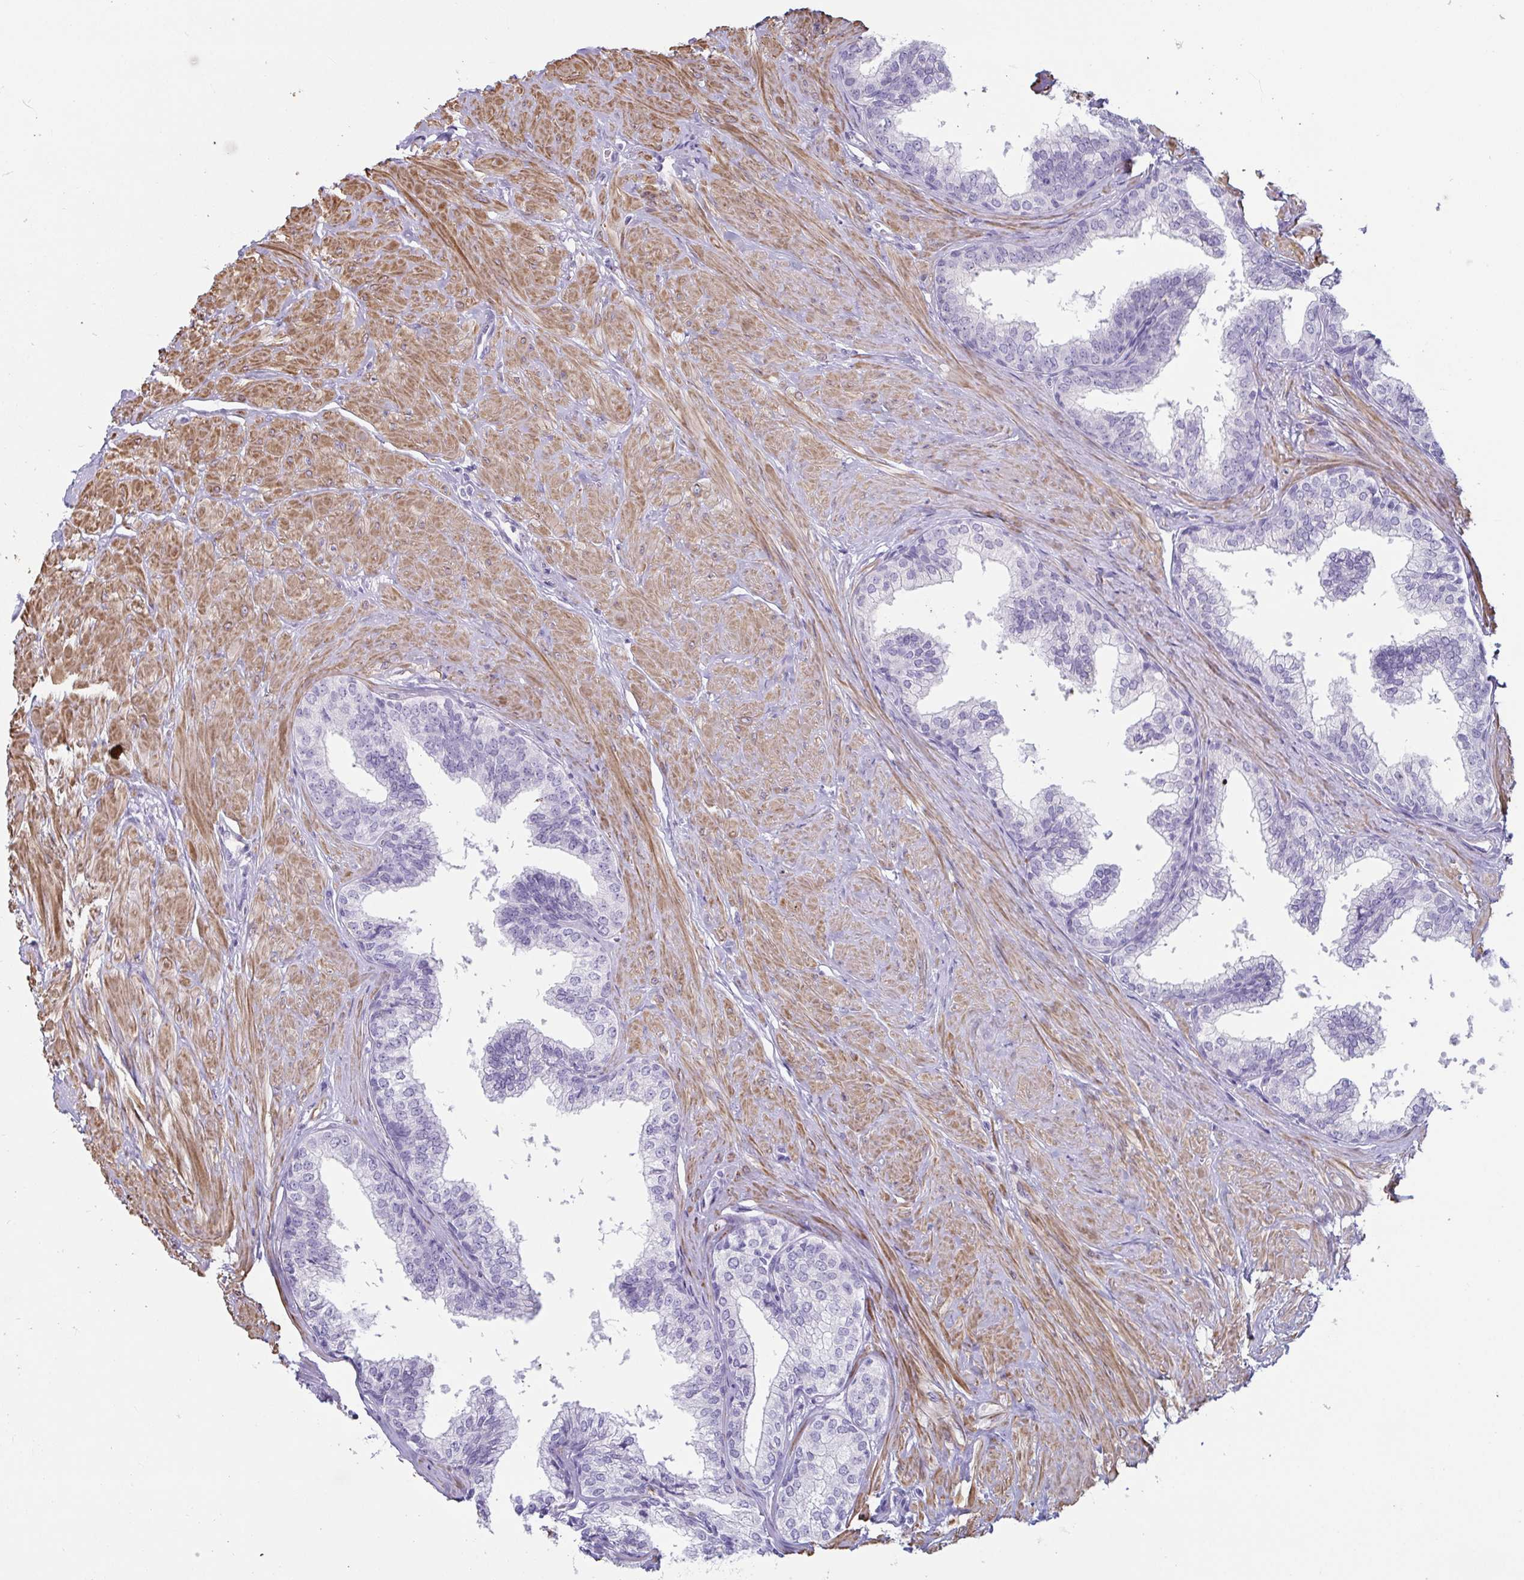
{"staining": {"intensity": "negative", "quantity": "none", "location": "none"}, "tissue": "prostate", "cell_type": "Glandular cells", "image_type": "normal", "snomed": [{"axis": "morphology", "description": "Normal tissue, NOS"}, {"axis": "topography", "description": "Prostate"}, {"axis": "topography", "description": "Peripheral nerve tissue"}], "caption": "An immunohistochemistry image of unremarkable prostate is shown. There is no staining in glandular cells of prostate. (Brightfield microscopy of DAB (3,3'-diaminobenzidine) immunohistochemistry at high magnification).", "gene": "OR5P3", "patient": {"sex": "male", "age": 55}}